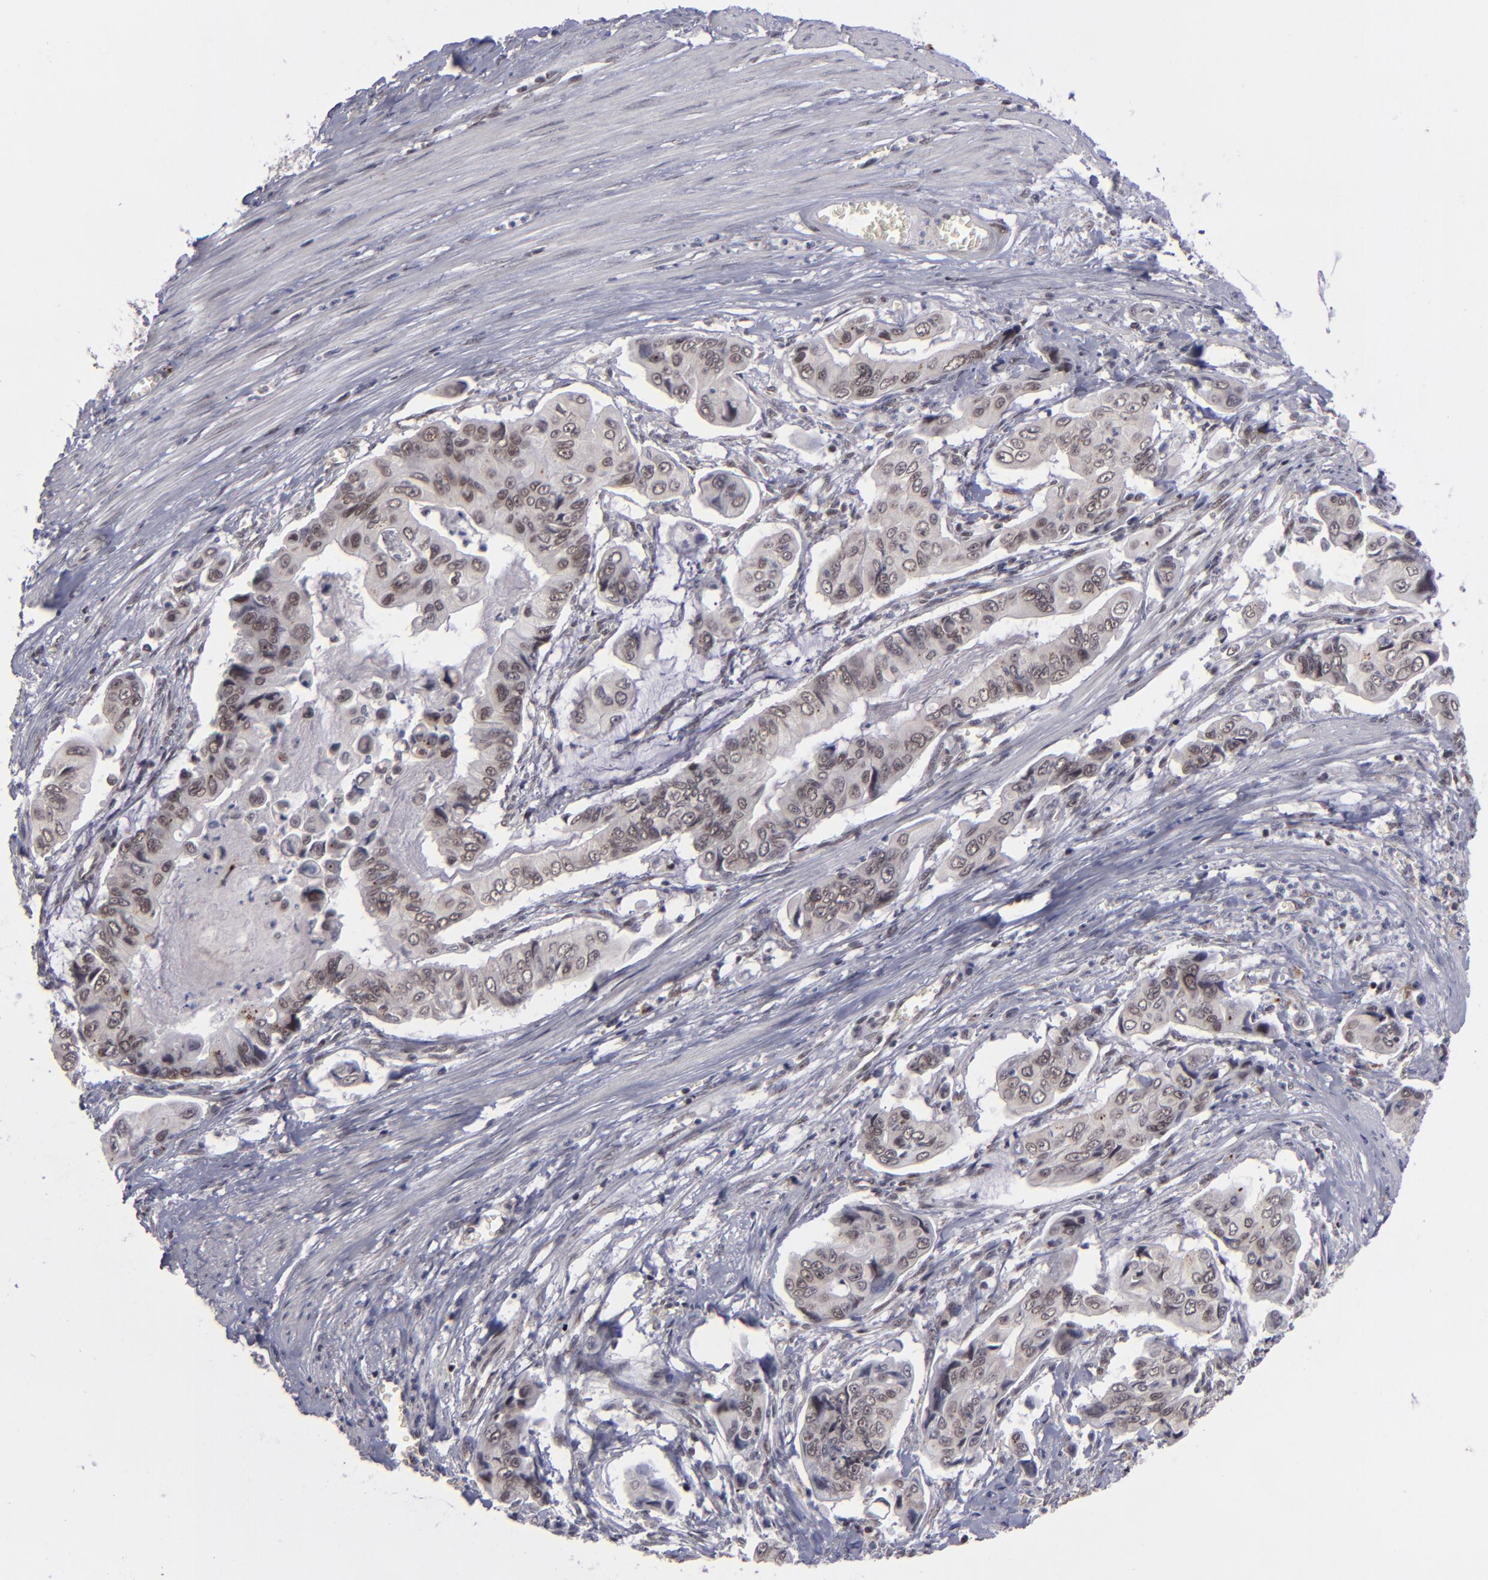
{"staining": {"intensity": "moderate", "quantity": ">75%", "location": "nuclear"}, "tissue": "stomach cancer", "cell_type": "Tumor cells", "image_type": "cancer", "snomed": [{"axis": "morphology", "description": "Adenocarcinoma, NOS"}, {"axis": "topography", "description": "Stomach, upper"}], "caption": "Immunohistochemical staining of adenocarcinoma (stomach) displays medium levels of moderate nuclear positivity in approximately >75% of tumor cells.", "gene": "MLLT3", "patient": {"sex": "male", "age": 80}}